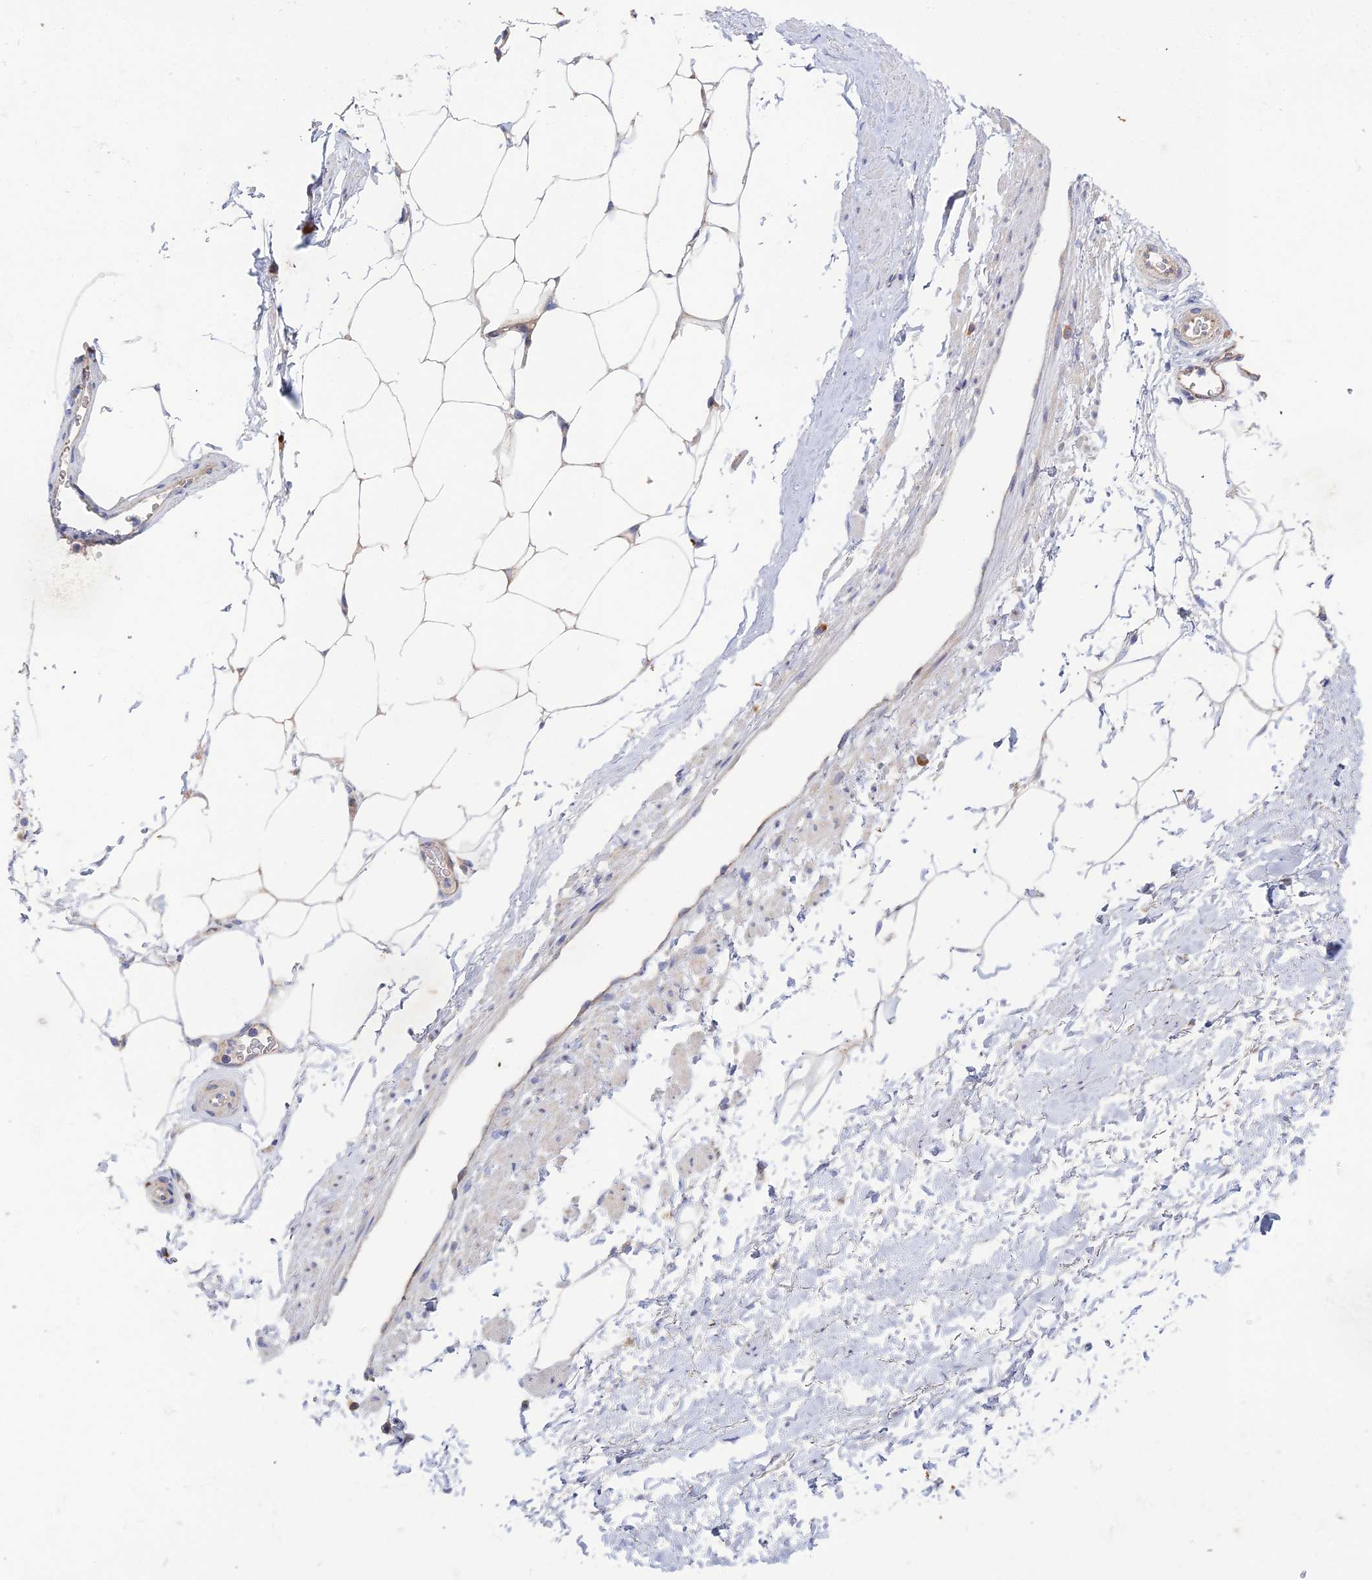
{"staining": {"intensity": "negative", "quantity": "none", "location": "none"}, "tissue": "adipose tissue", "cell_type": "Adipocytes", "image_type": "normal", "snomed": [{"axis": "morphology", "description": "Normal tissue, NOS"}, {"axis": "morphology", "description": "Adenocarcinoma, Low grade"}, {"axis": "topography", "description": "Prostate"}, {"axis": "topography", "description": "Peripheral nerve tissue"}], "caption": "Adipocytes show no significant protein positivity in benign adipose tissue. (Immunohistochemistry (ihc), brightfield microscopy, high magnification).", "gene": "ARL16", "patient": {"sex": "male", "age": 63}}